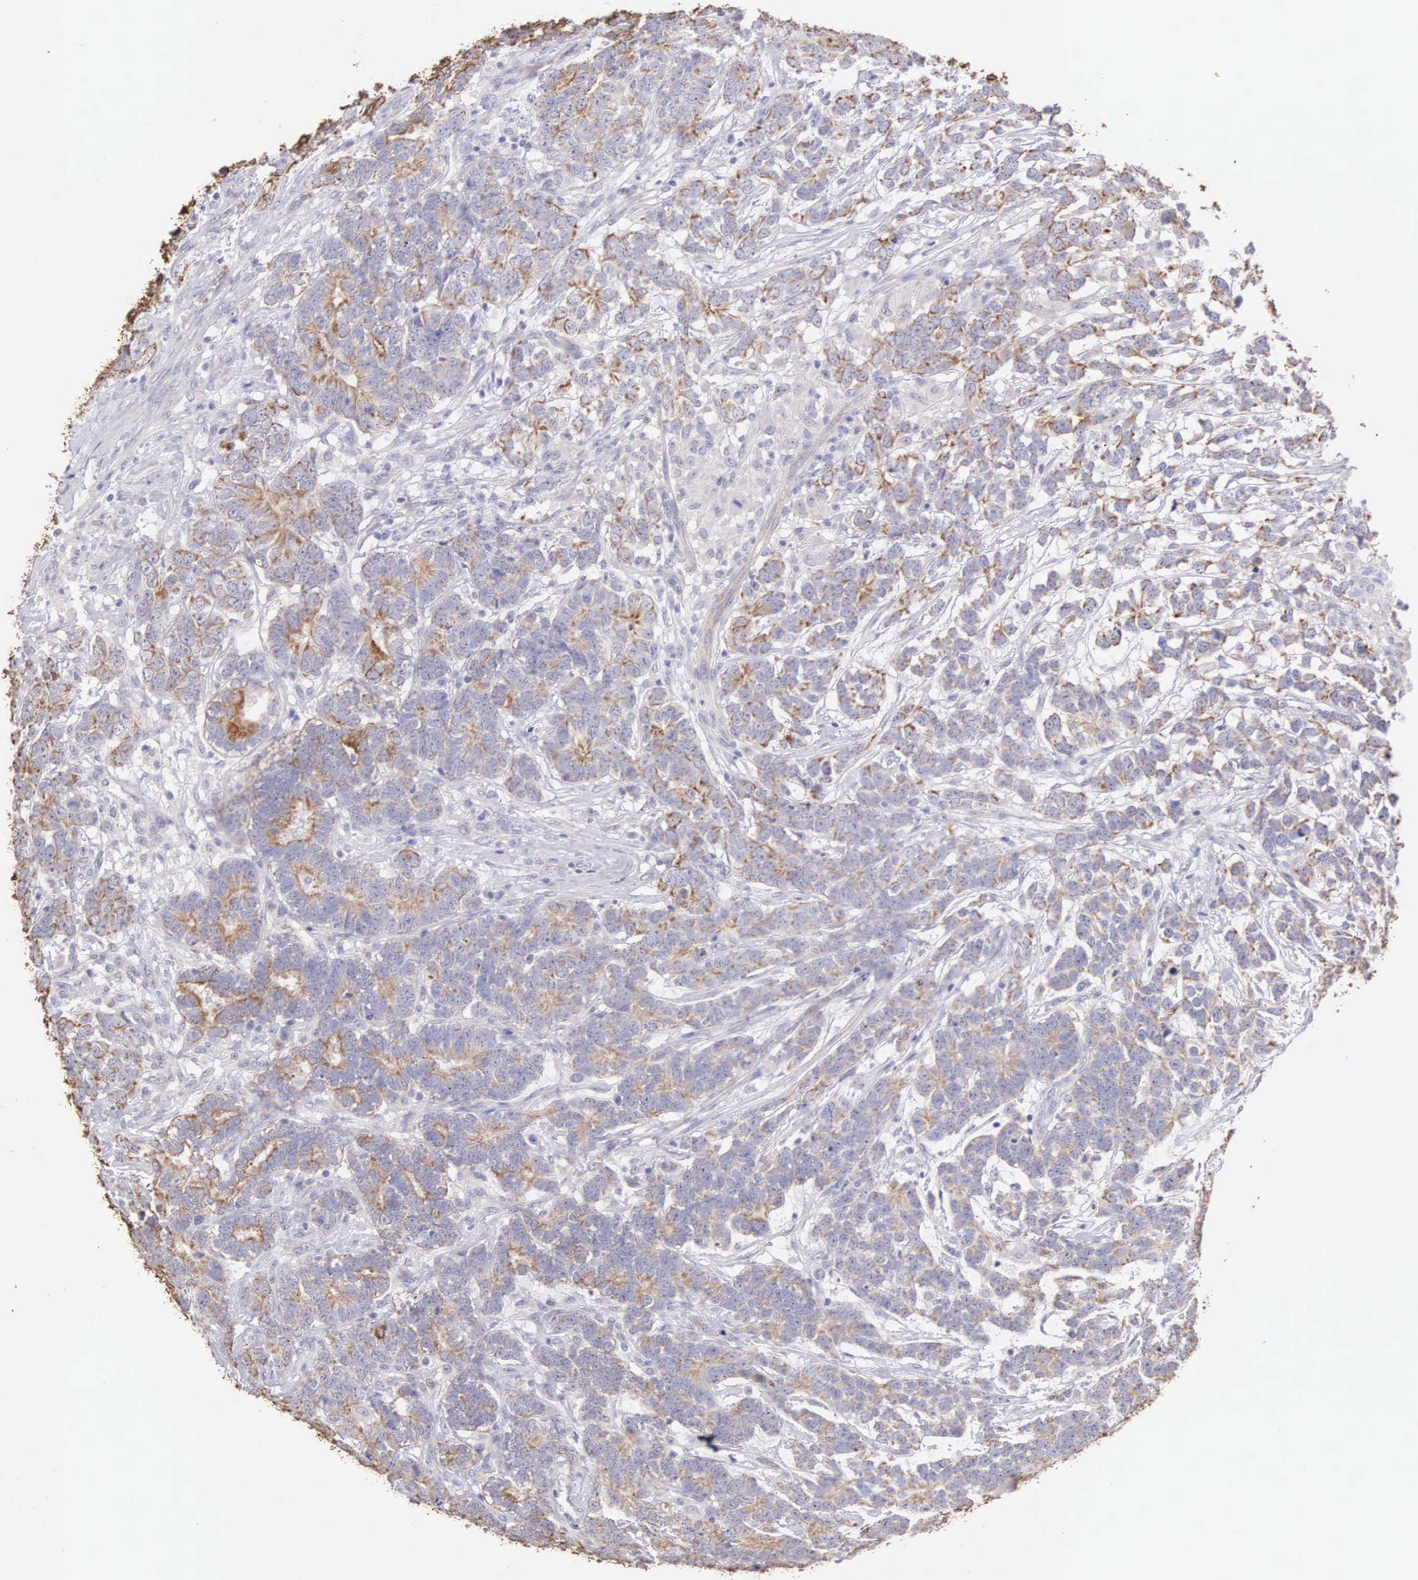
{"staining": {"intensity": "weak", "quantity": "25%-75%", "location": "cytoplasmic/membranous"}, "tissue": "testis cancer", "cell_type": "Tumor cells", "image_type": "cancer", "snomed": [{"axis": "morphology", "description": "Carcinoma, Embryonal, NOS"}, {"axis": "topography", "description": "Testis"}], "caption": "Testis embryonal carcinoma tissue shows weak cytoplasmic/membranous positivity in about 25%-75% of tumor cells, visualized by immunohistochemistry.", "gene": "PIR", "patient": {"sex": "male", "age": 26}}